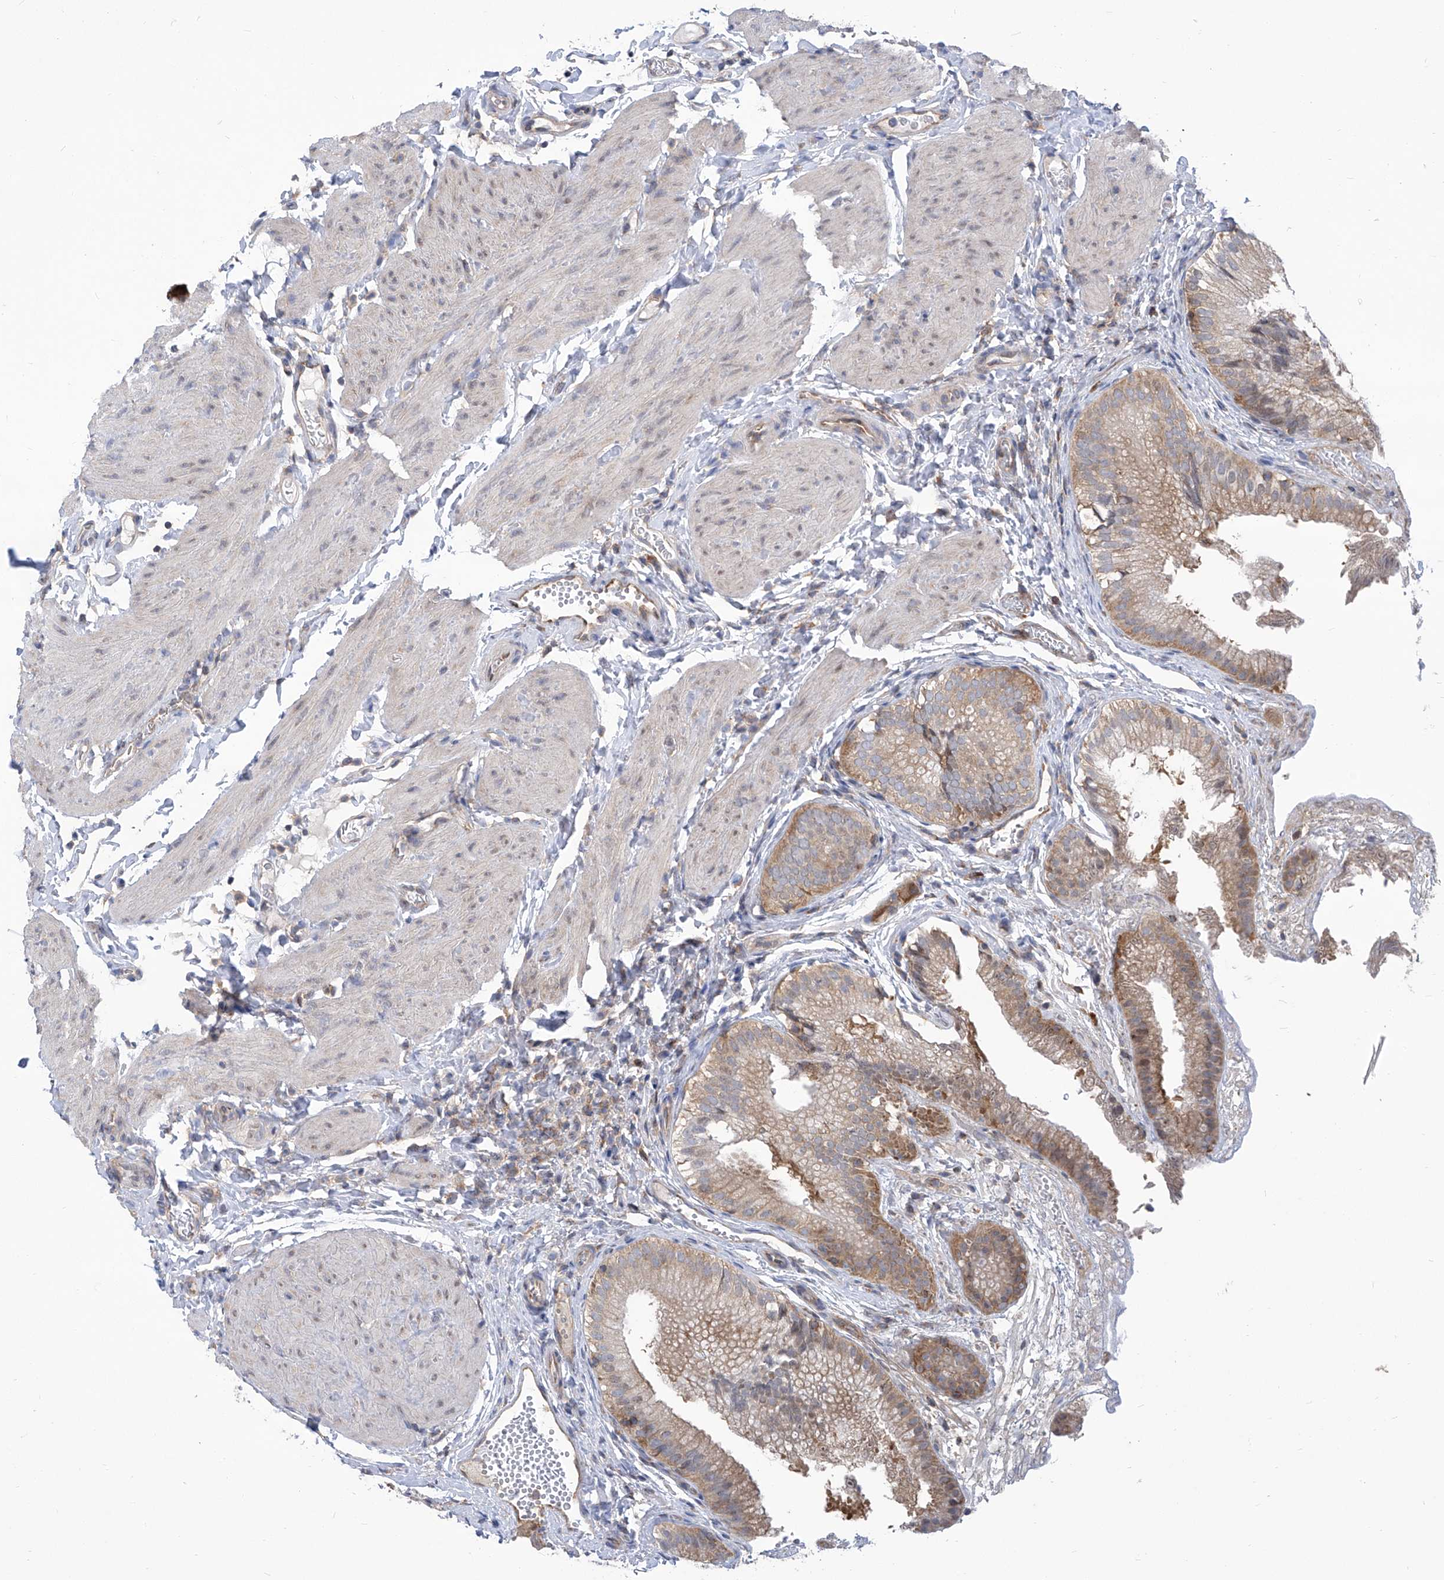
{"staining": {"intensity": "moderate", "quantity": "<25%", "location": "cytoplasmic/membranous"}, "tissue": "gallbladder", "cell_type": "Glandular cells", "image_type": "normal", "snomed": [{"axis": "morphology", "description": "Normal tissue, NOS"}, {"axis": "topography", "description": "Gallbladder"}], "caption": "Immunohistochemical staining of benign human gallbladder reveals moderate cytoplasmic/membranous protein staining in about <25% of glandular cells.", "gene": "EIF3M", "patient": {"sex": "female", "age": 30}}